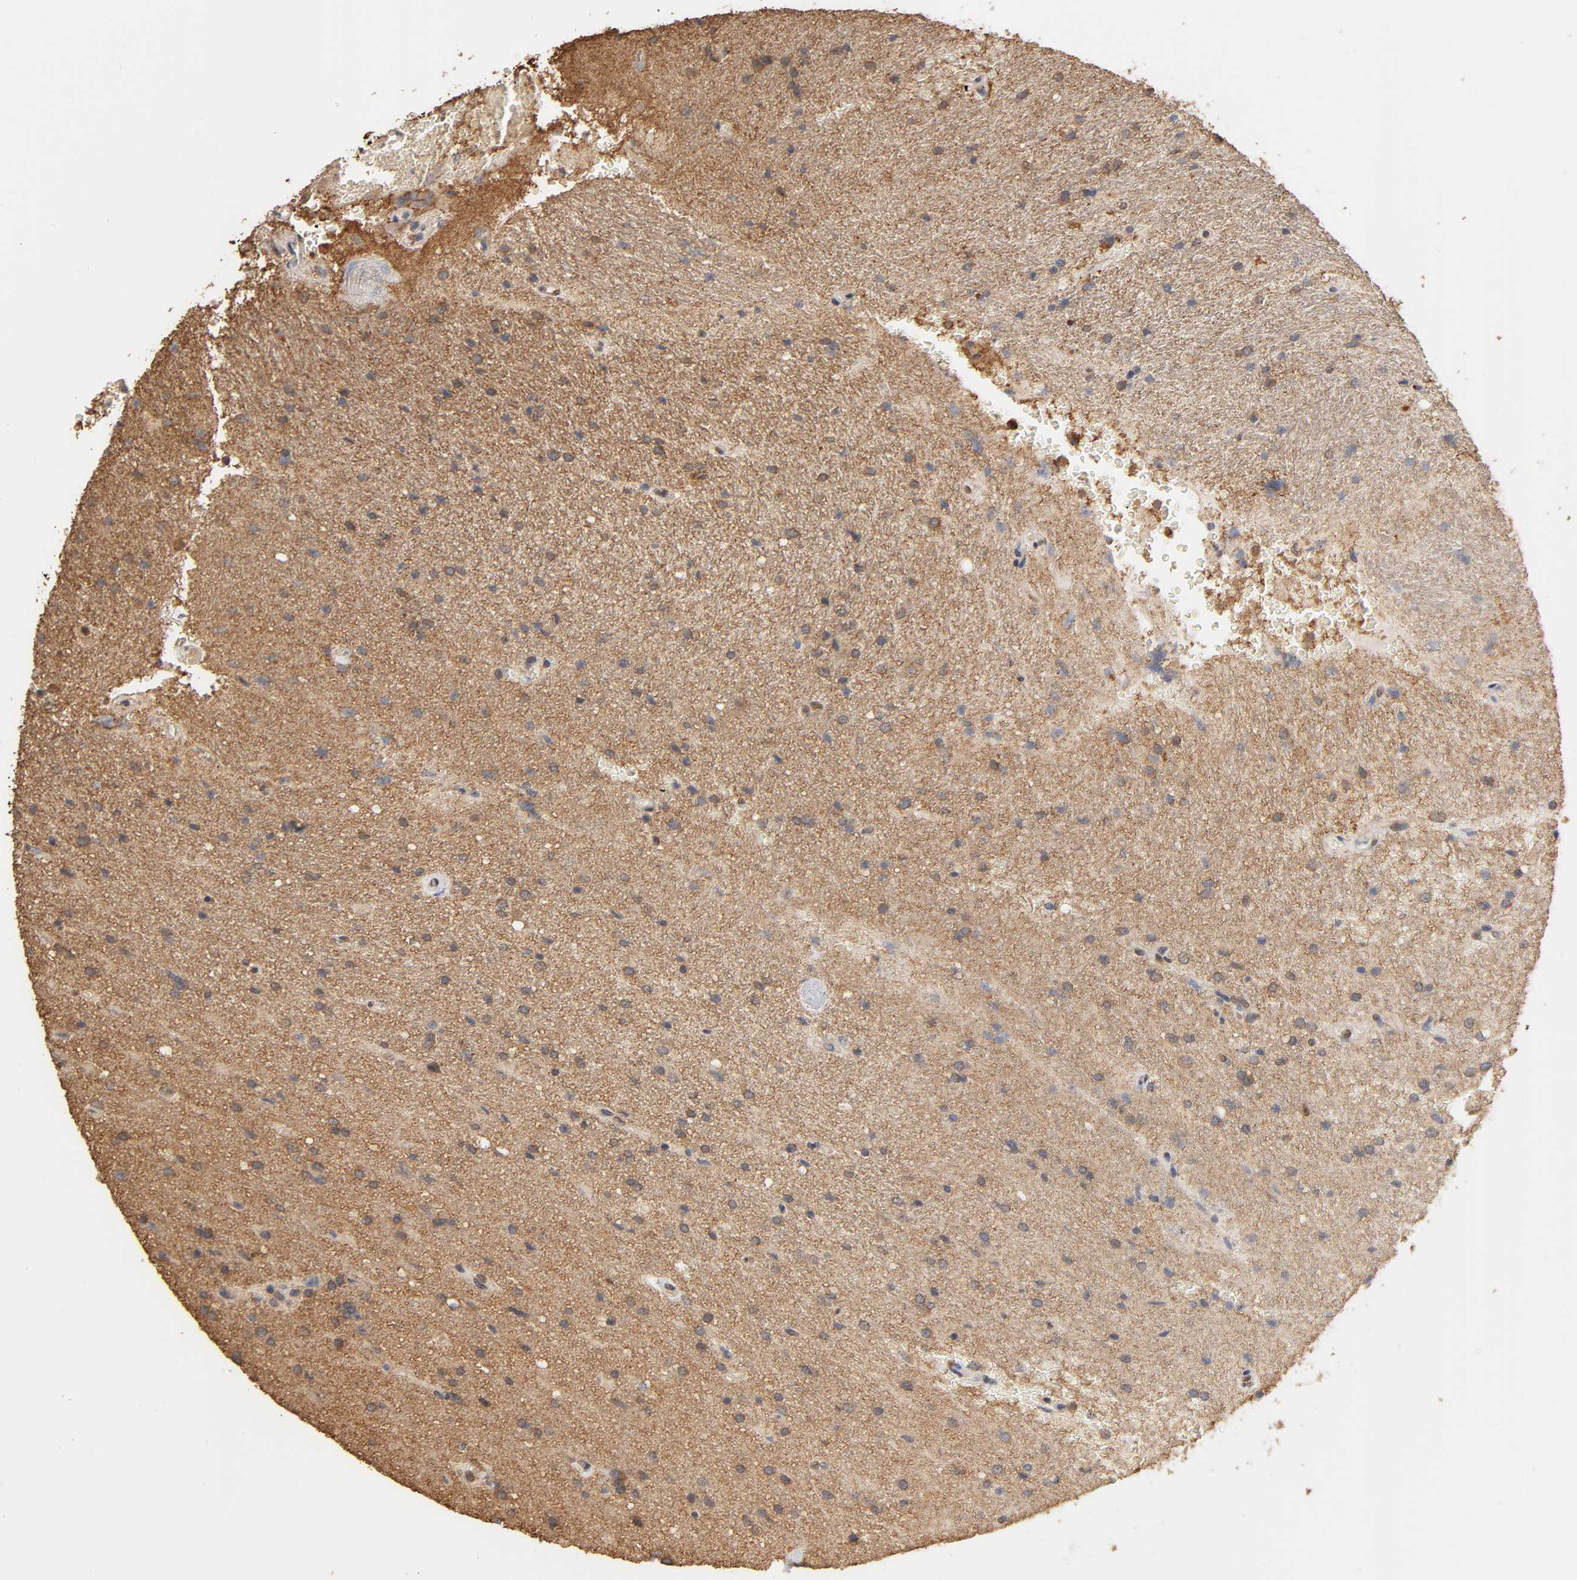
{"staining": {"intensity": "moderate", "quantity": ">75%", "location": "cytoplasmic/membranous"}, "tissue": "glioma", "cell_type": "Tumor cells", "image_type": "cancer", "snomed": [{"axis": "morphology", "description": "Normal tissue, NOS"}, {"axis": "morphology", "description": "Glioma, malignant, High grade"}, {"axis": "topography", "description": "Cerebral cortex"}], "caption": "IHC (DAB) staining of glioma demonstrates moderate cytoplasmic/membranous protein positivity in about >75% of tumor cells.", "gene": "PKN1", "patient": {"sex": "male", "age": 56}}